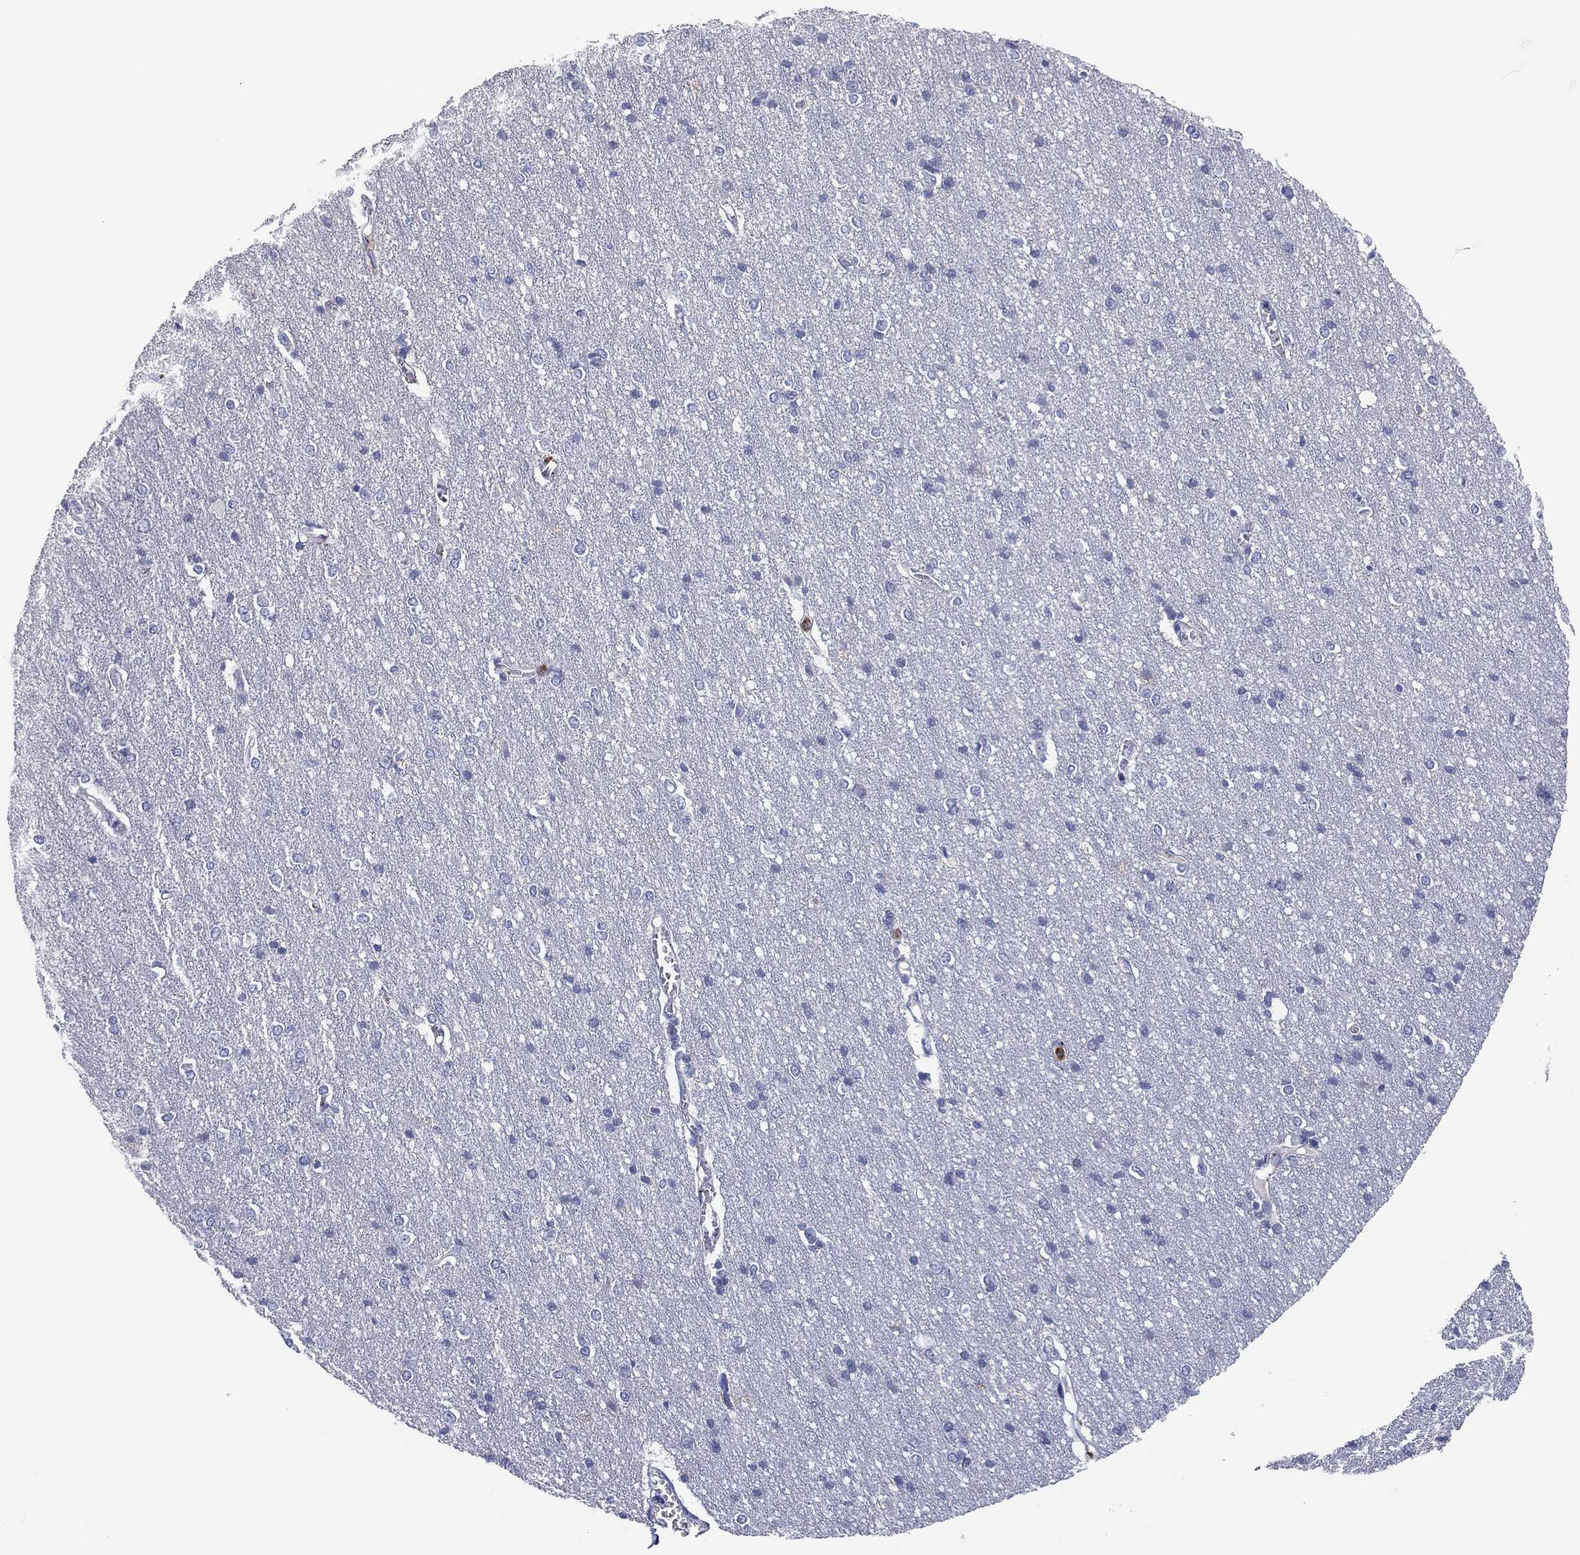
{"staining": {"intensity": "negative", "quantity": "none", "location": "none"}, "tissue": "cerebral cortex", "cell_type": "Endothelial cells", "image_type": "normal", "snomed": [{"axis": "morphology", "description": "Normal tissue, NOS"}, {"axis": "topography", "description": "Cerebral cortex"}], "caption": "Immunohistochemistry (IHC) histopathology image of normal cerebral cortex: cerebral cortex stained with DAB displays no significant protein positivity in endothelial cells.", "gene": "PLAC8", "patient": {"sex": "male", "age": 37}}